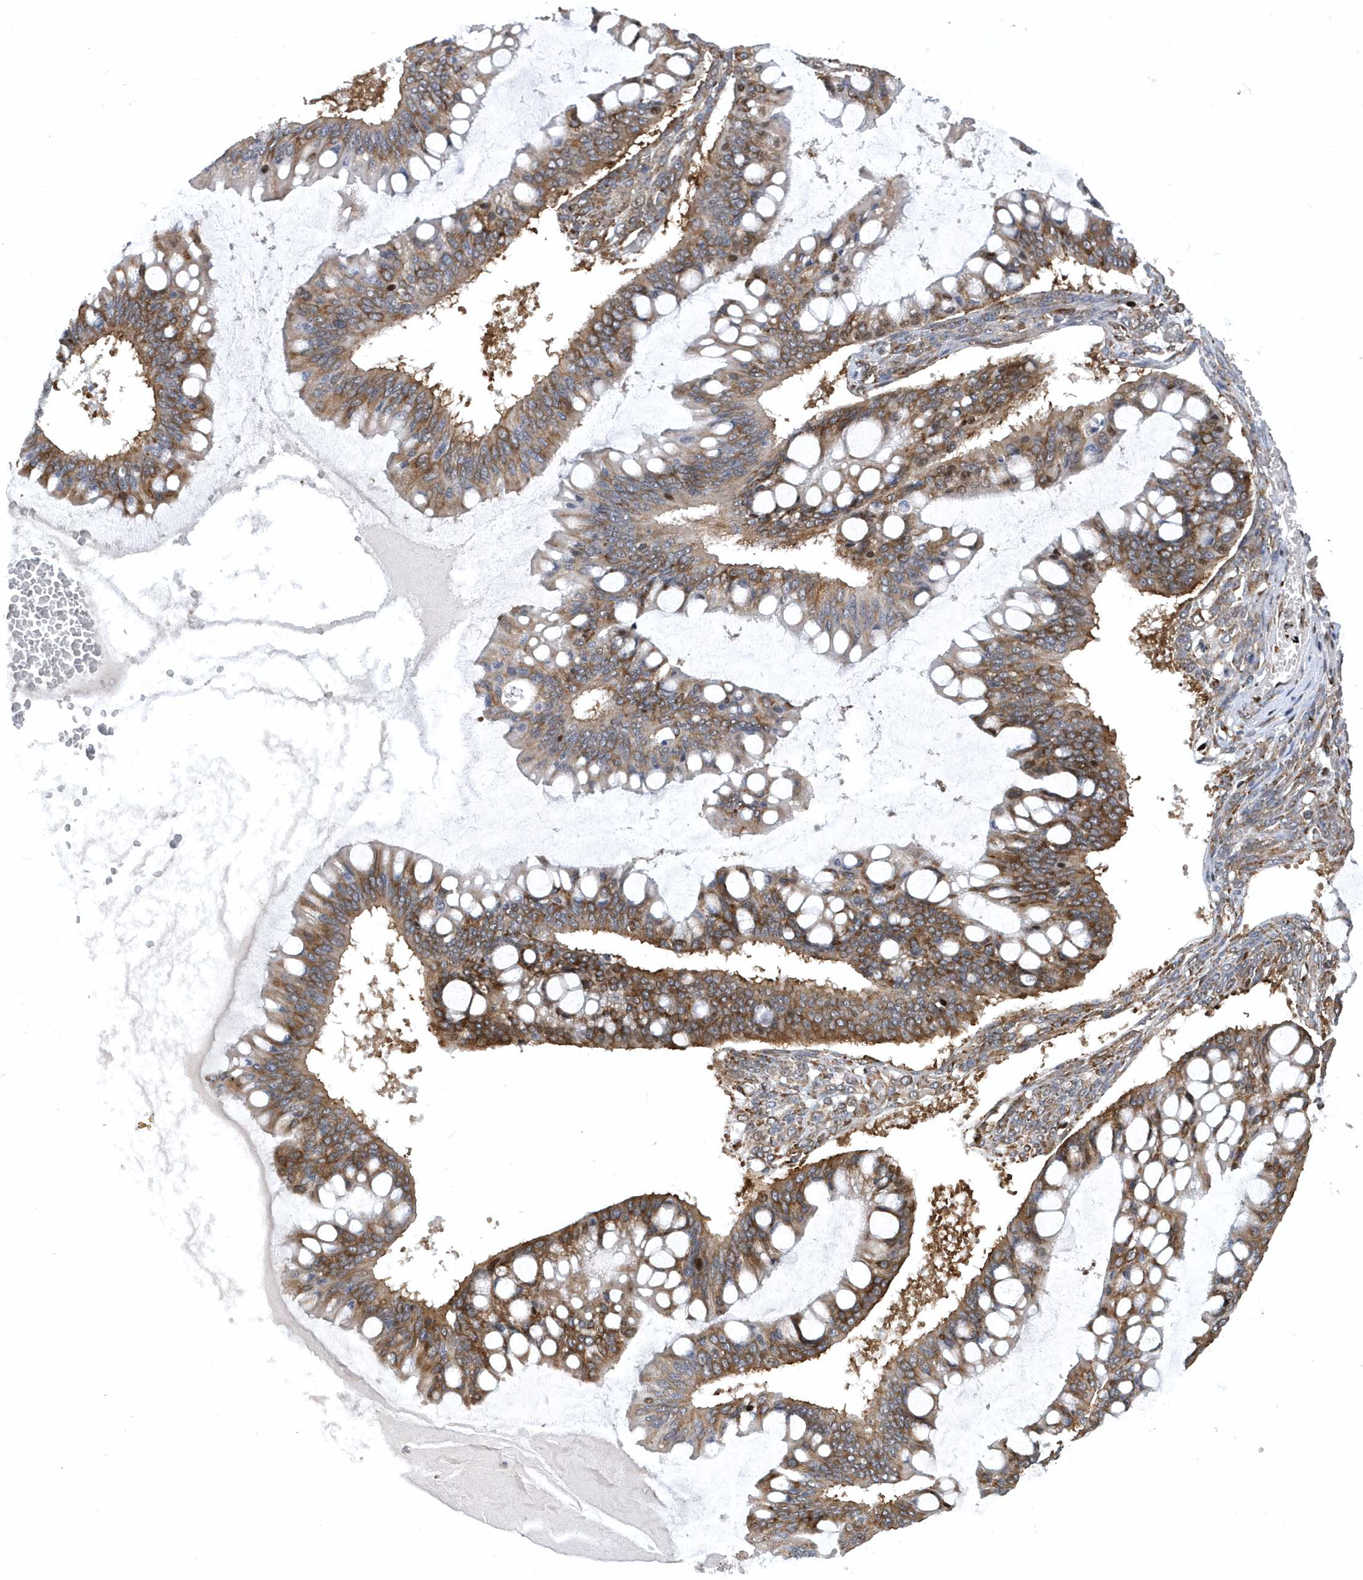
{"staining": {"intensity": "moderate", "quantity": "25%-75%", "location": "cytoplasmic/membranous"}, "tissue": "ovarian cancer", "cell_type": "Tumor cells", "image_type": "cancer", "snomed": [{"axis": "morphology", "description": "Cystadenocarcinoma, mucinous, NOS"}, {"axis": "topography", "description": "Ovary"}], "caption": "Immunohistochemical staining of human ovarian mucinous cystadenocarcinoma demonstrates medium levels of moderate cytoplasmic/membranous expression in about 25%-75% of tumor cells.", "gene": "PHF1", "patient": {"sex": "female", "age": 73}}